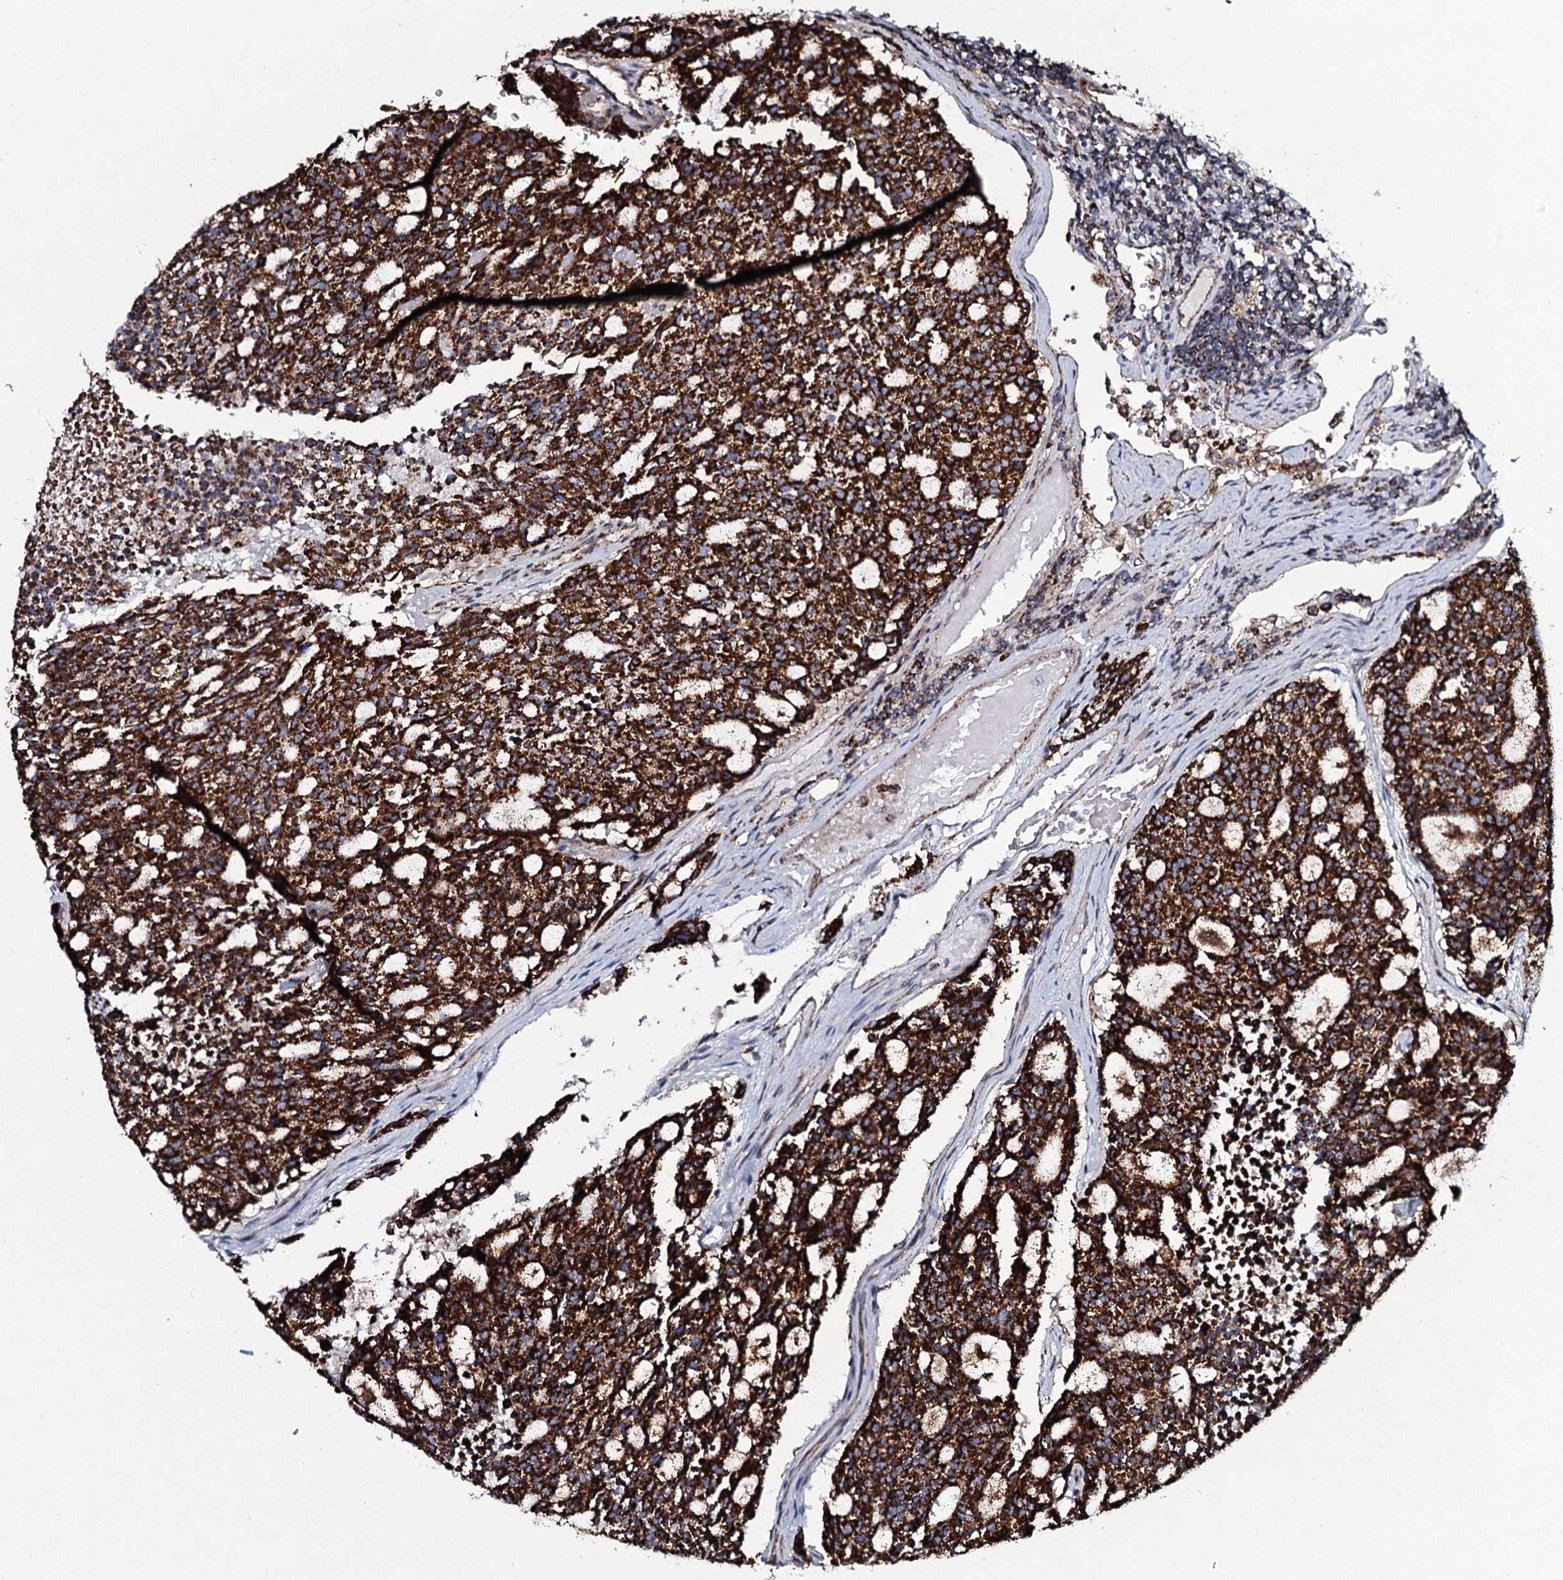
{"staining": {"intensity": "strong", "quantity": ">75%", "location": "cytoplasmic/membranous"}, "tissue": "carcinoid", "cell_type": "Tumor cells", "image_type": "cancer", "snomed": [{"axis": "morphology", "description": "Carcinoid, malignant, NOS"}, {"axis": "topography", "description": "Pancreas"}], "caption": "Protein expression analysis of carcinoid (malignant) reveals strong cytoplasmic/membranous positivity in about >75% of tumor cells. (Brightfield microscopy of DAB IHC at high magnification).", "gene": "EVC2", "patient": {"sex": "female", "age": 54}}